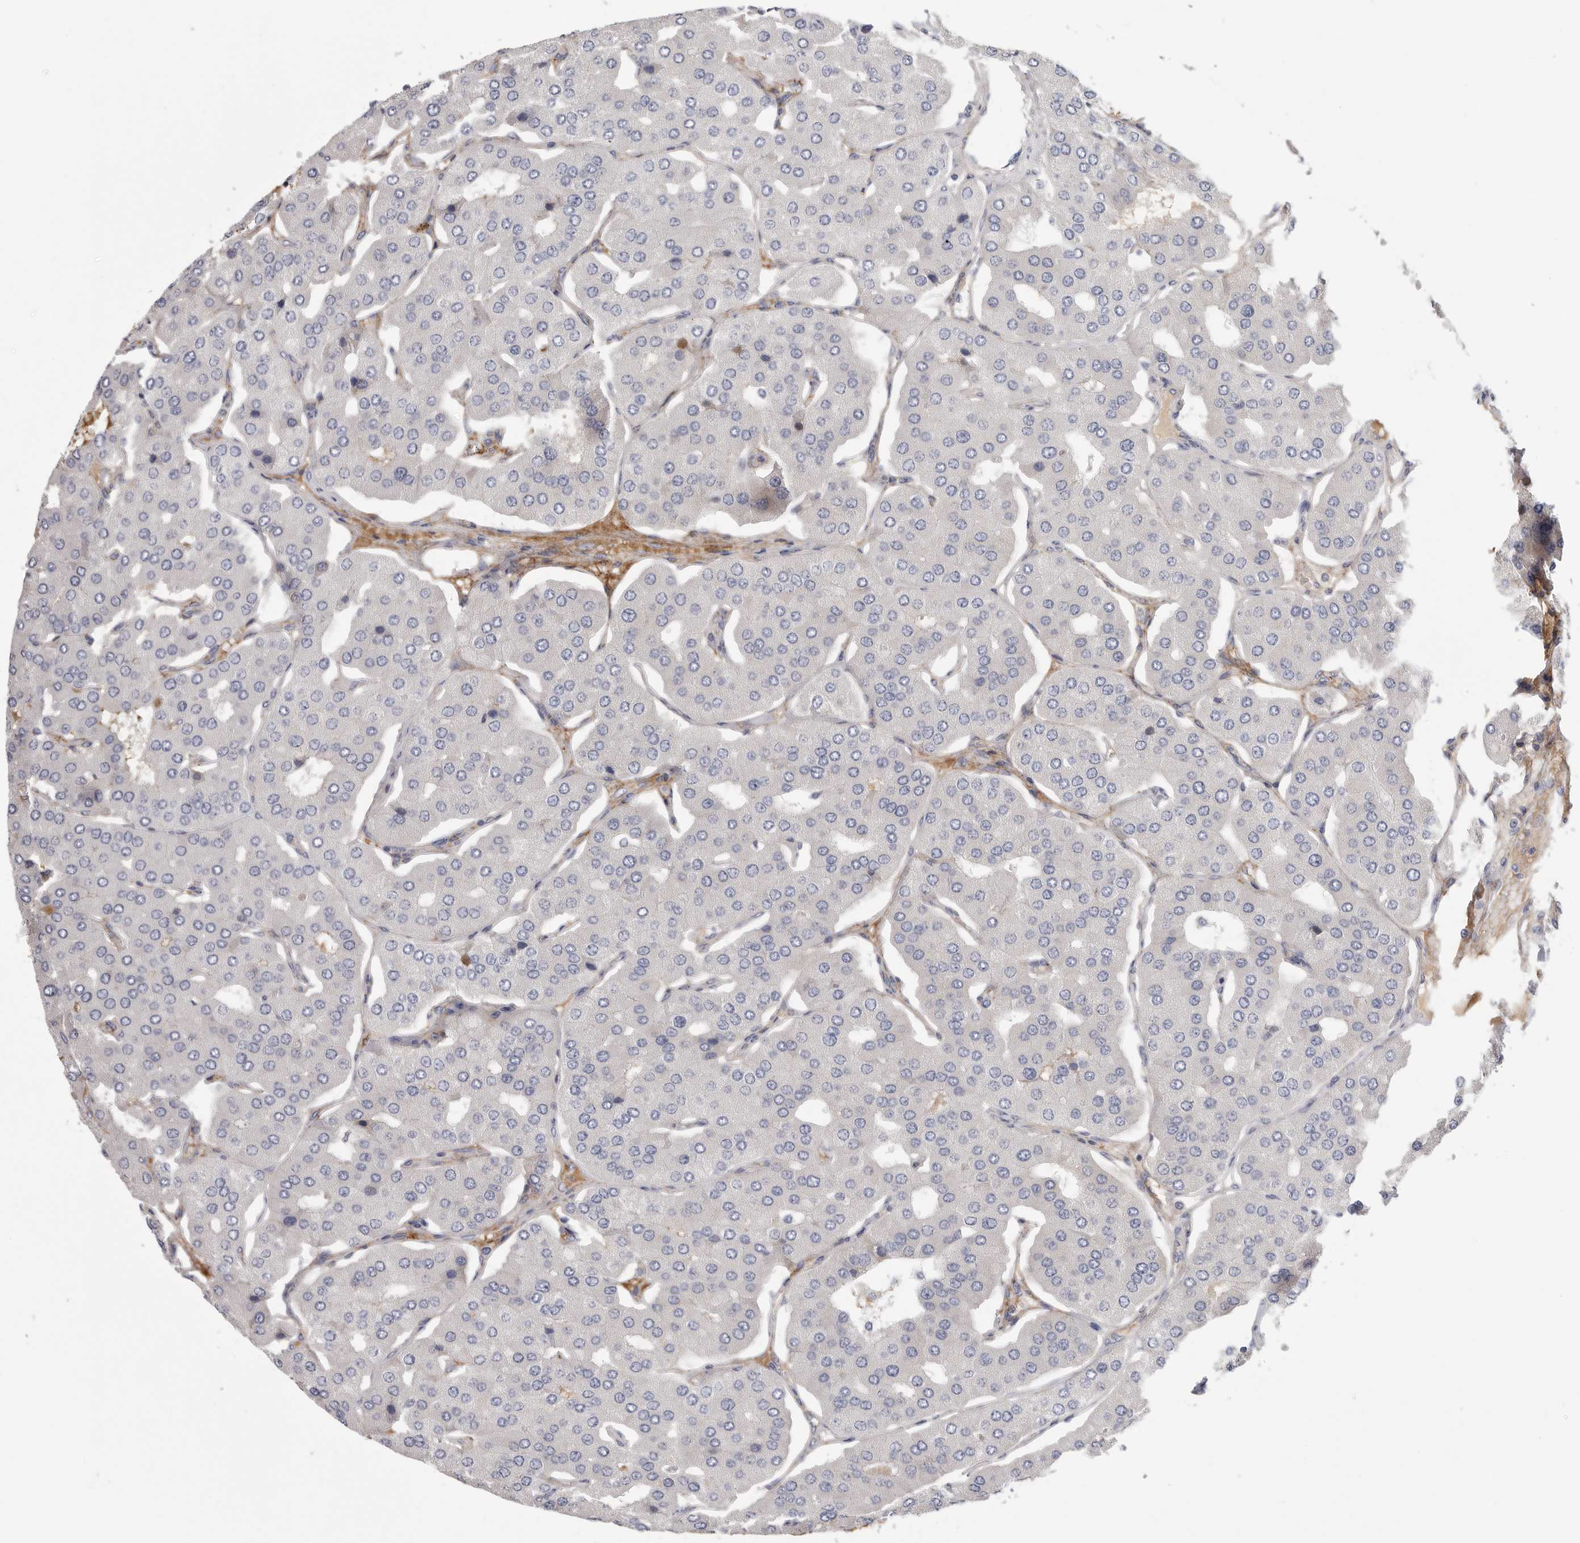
{"staining": {"intensity": "moderate", "quantity": "25%-75%", "location": "cytoplasmic/membranous"}, "tissue": "parathyroid gland", "cell_type": "Glandular cells", "image_type": "normal", "snomed": [{"axis": "morphology", "description": "Normal tissue, NOS"}, {"axis": "morphology", "description": "Adenoma, NOS"}, {"axis": "topography", "description": "Parathyroid gland"}], "caption": "A brown stain shows moderate cytoplasmic/membranous expression of a protein in glandular cells of benign parathyroid gland. Immunohistochemistry (ihc) stains the protein in brown and the nuclei are stained blue.", "gene": "SDC3", "patient": {"sex": "female", "age": 86}}